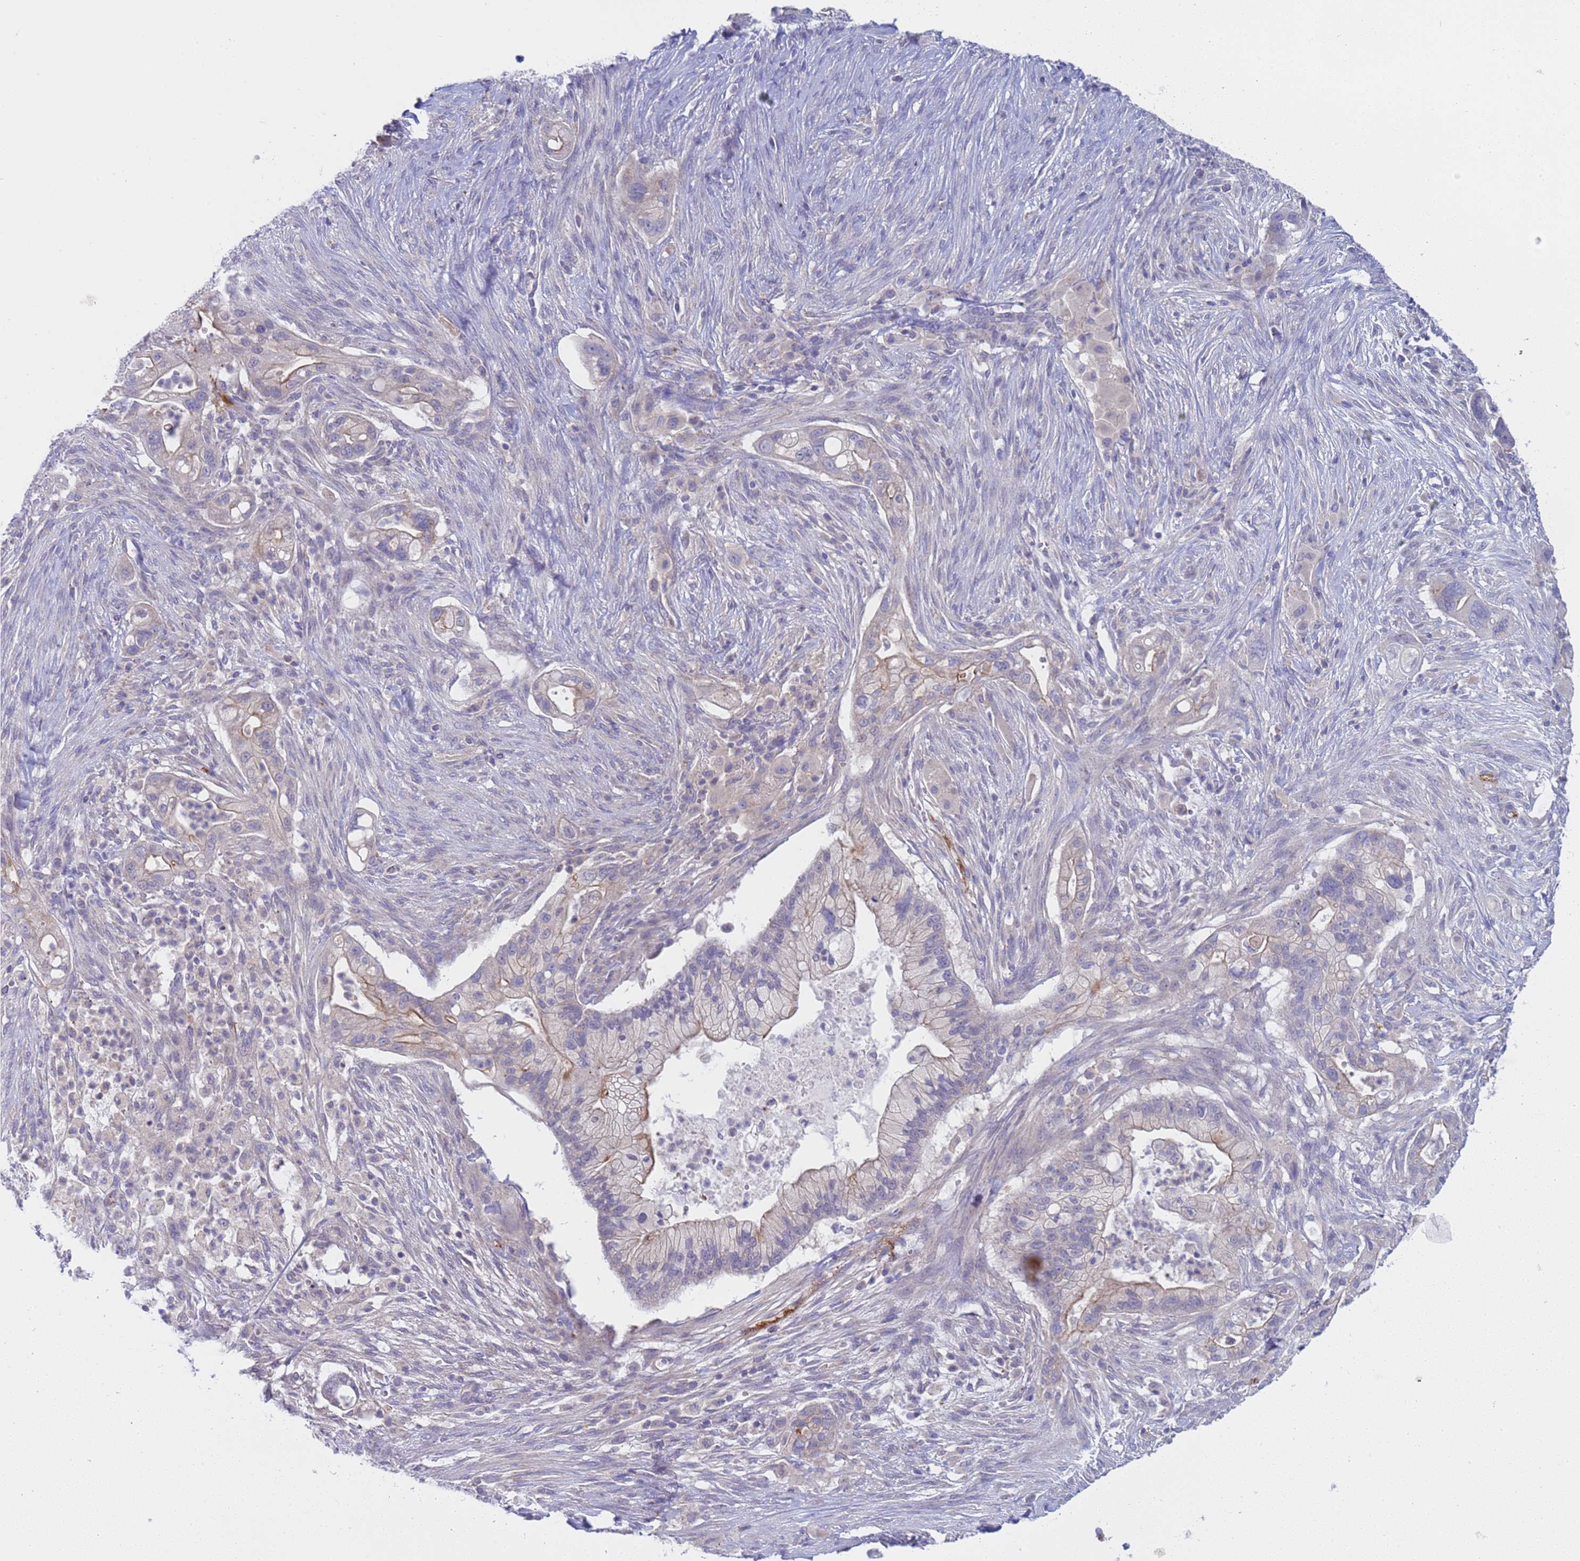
{"staining": {"intensity": "negative", "quantity": "none", "location": "none"}, "tissue": "pancreatic cancer", "cell_type": "Tumor cells", "image_type": "cancer", "snomed": [{"axis": "morphology", "description": "Adenocarcinoma, NOS"}, {"axis": "topography", "description": "Pancreas"}], "caption": "DAB immunohistochemical staining of pancreatic adenocarcinoma exhibits no significant positivity in tumor cells.", "gene": "CAPN7", "patient": {"sex": "male", "age": 44}}